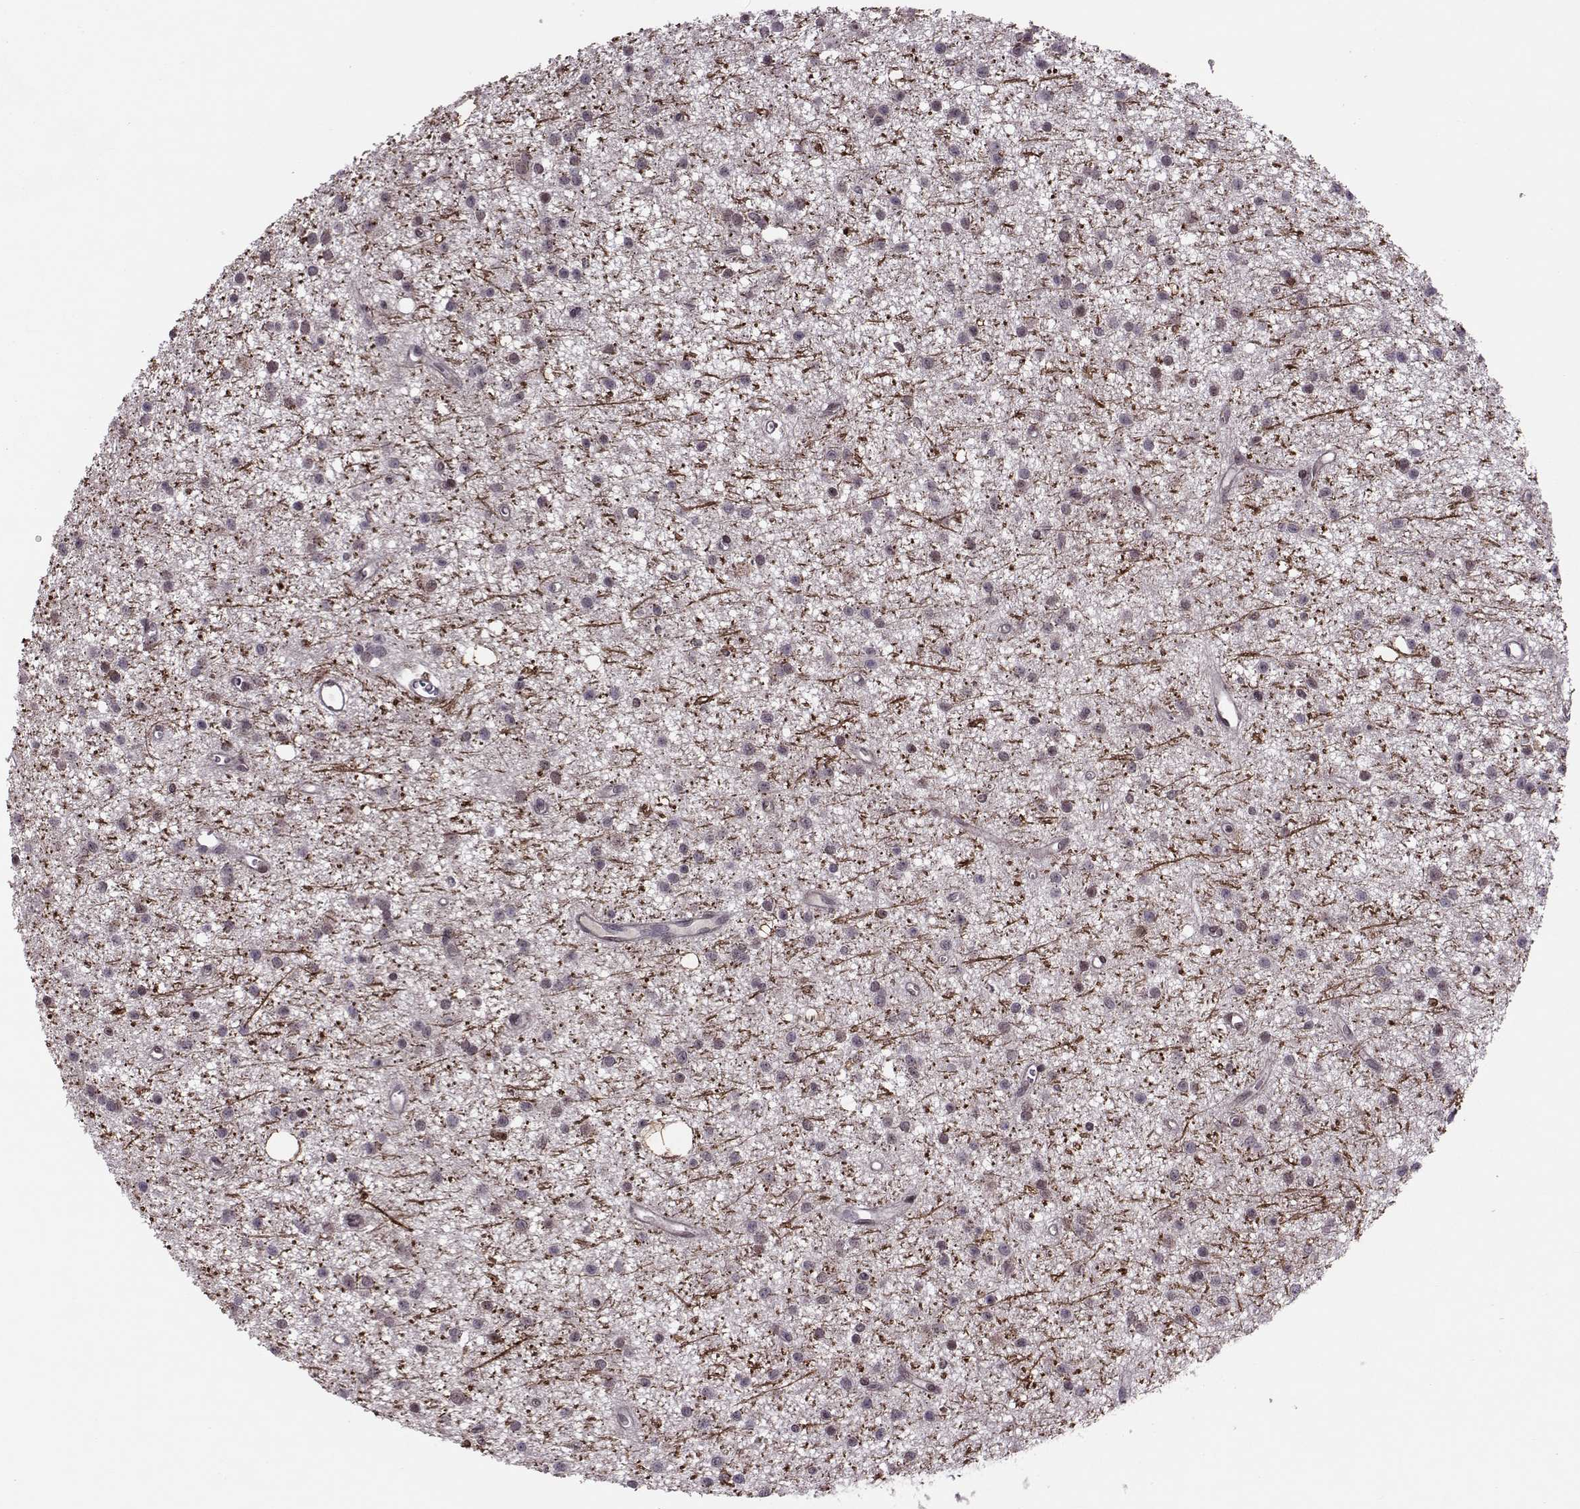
{"staining": {"intensity": "moderate", "quantity": "25%-75%", "location": "cytoplasmic/membranous"}, "tissue": "glioma", "cell_type": "Tumor cells", "image_type": "cancer", "snomed": [{"axis": "morphology", "description": "Glioma, malignant, Low grade"}, {"axis": "topography", "description": "Brain"}], "caption": "Approximately 25%-75% of tumor cells in glioma display moderate cytoplasmic/membranous protein positivity as visualized by brown immunohistochemical staining.", "gene": "CDK4", "patient": {"sex": "male", "age": 27}}